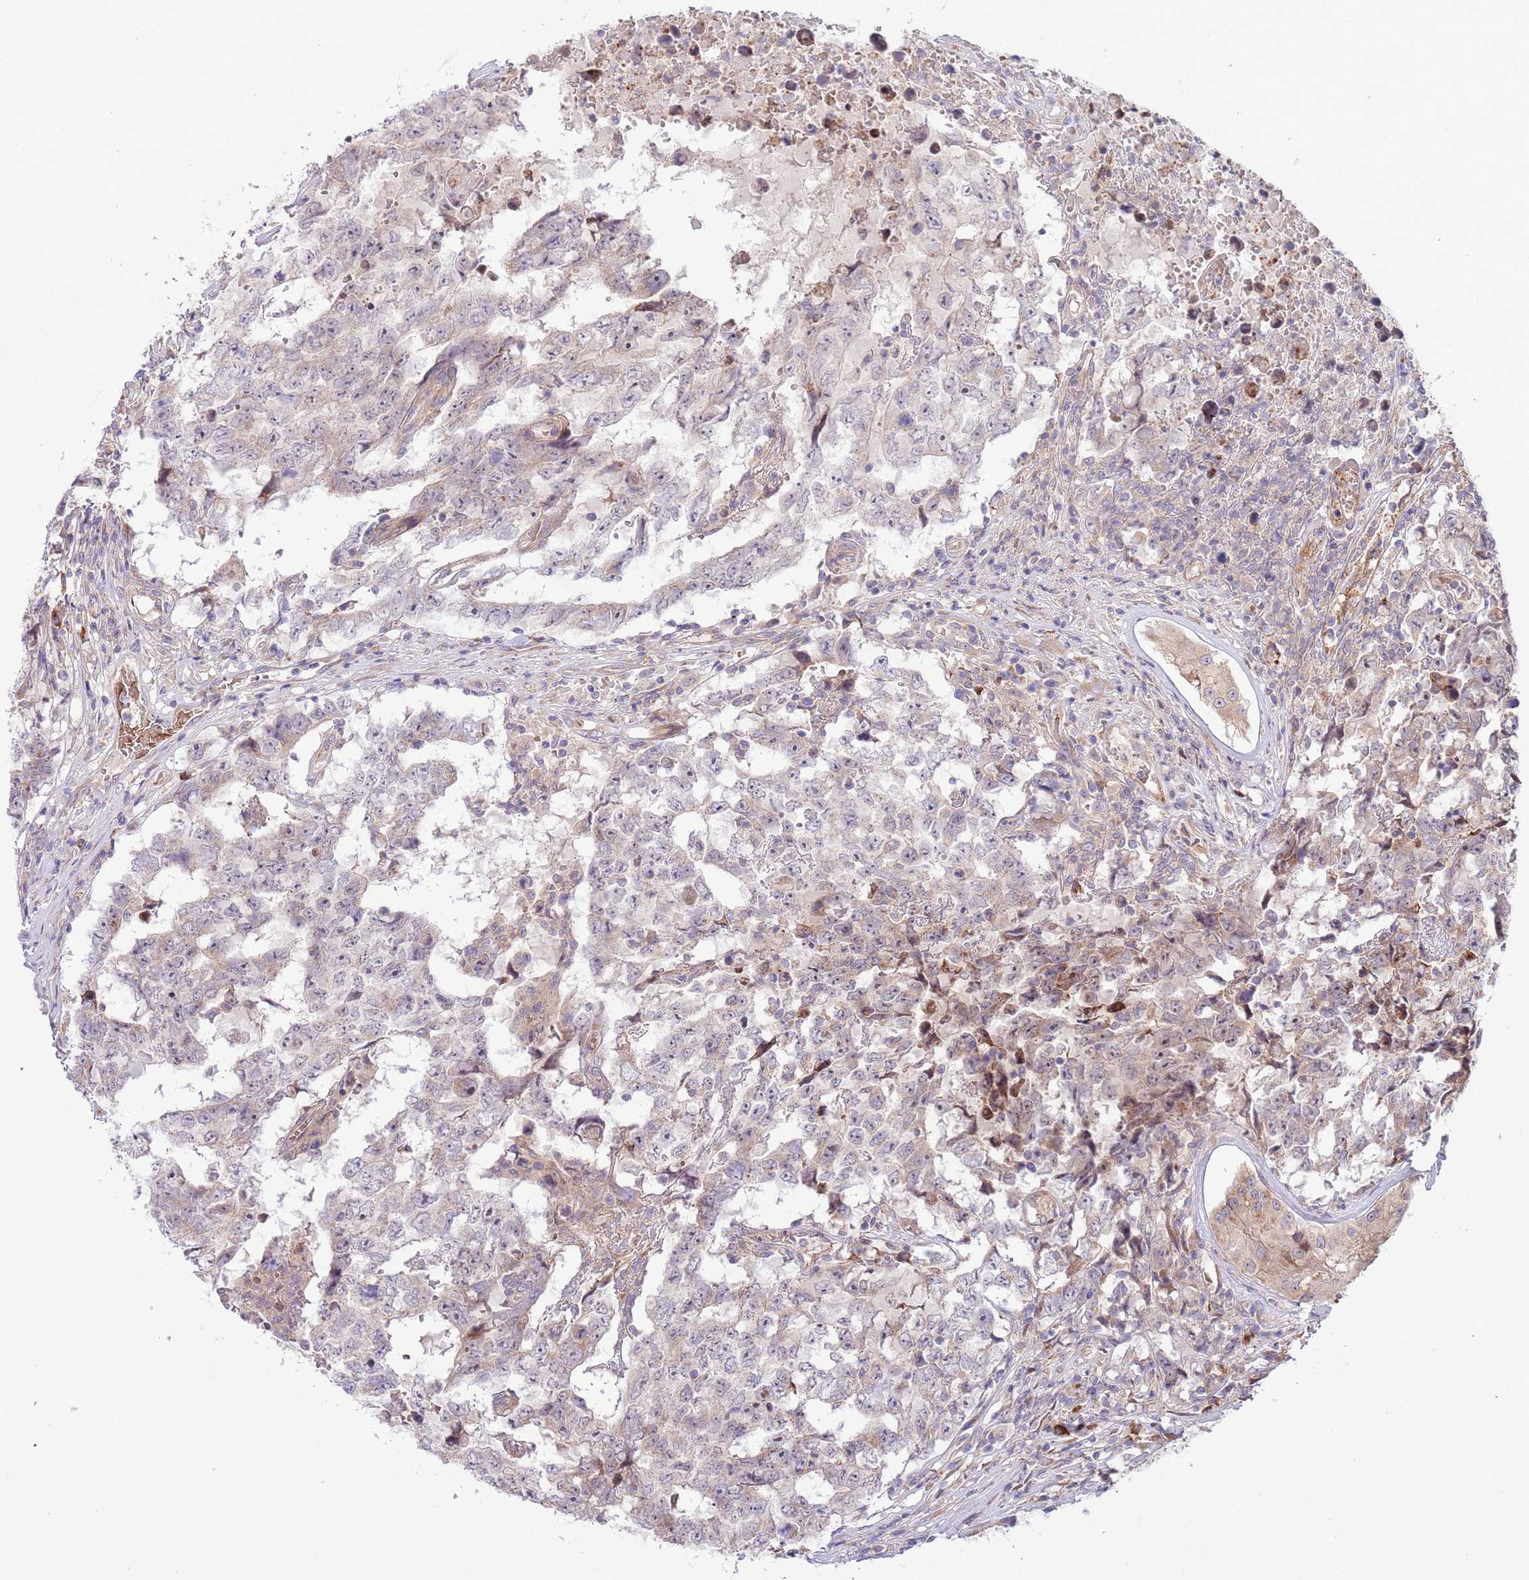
{"staining": {"intensity": "negative", "quantity": "none", "location": "none"}, "tissue": "testis cancer", "cell_type": "Tumor cells", "image_type": "cancer", "snomed": [{"axis": "morphology", "description": "Carcinoma, Embryonal, NOS"}, {"axis": "topography", "description": "Testis"}], "caption": "IHC histopathology image of neoplastic tissue: testis cancer (embryonal carcinoma) stained with DAB (3,3'-diaminobenzidine) exhibits no significant protein positivity in tumor cells.", "gene": "DAND5", "patient": {"sex": "male", "age": 25}}